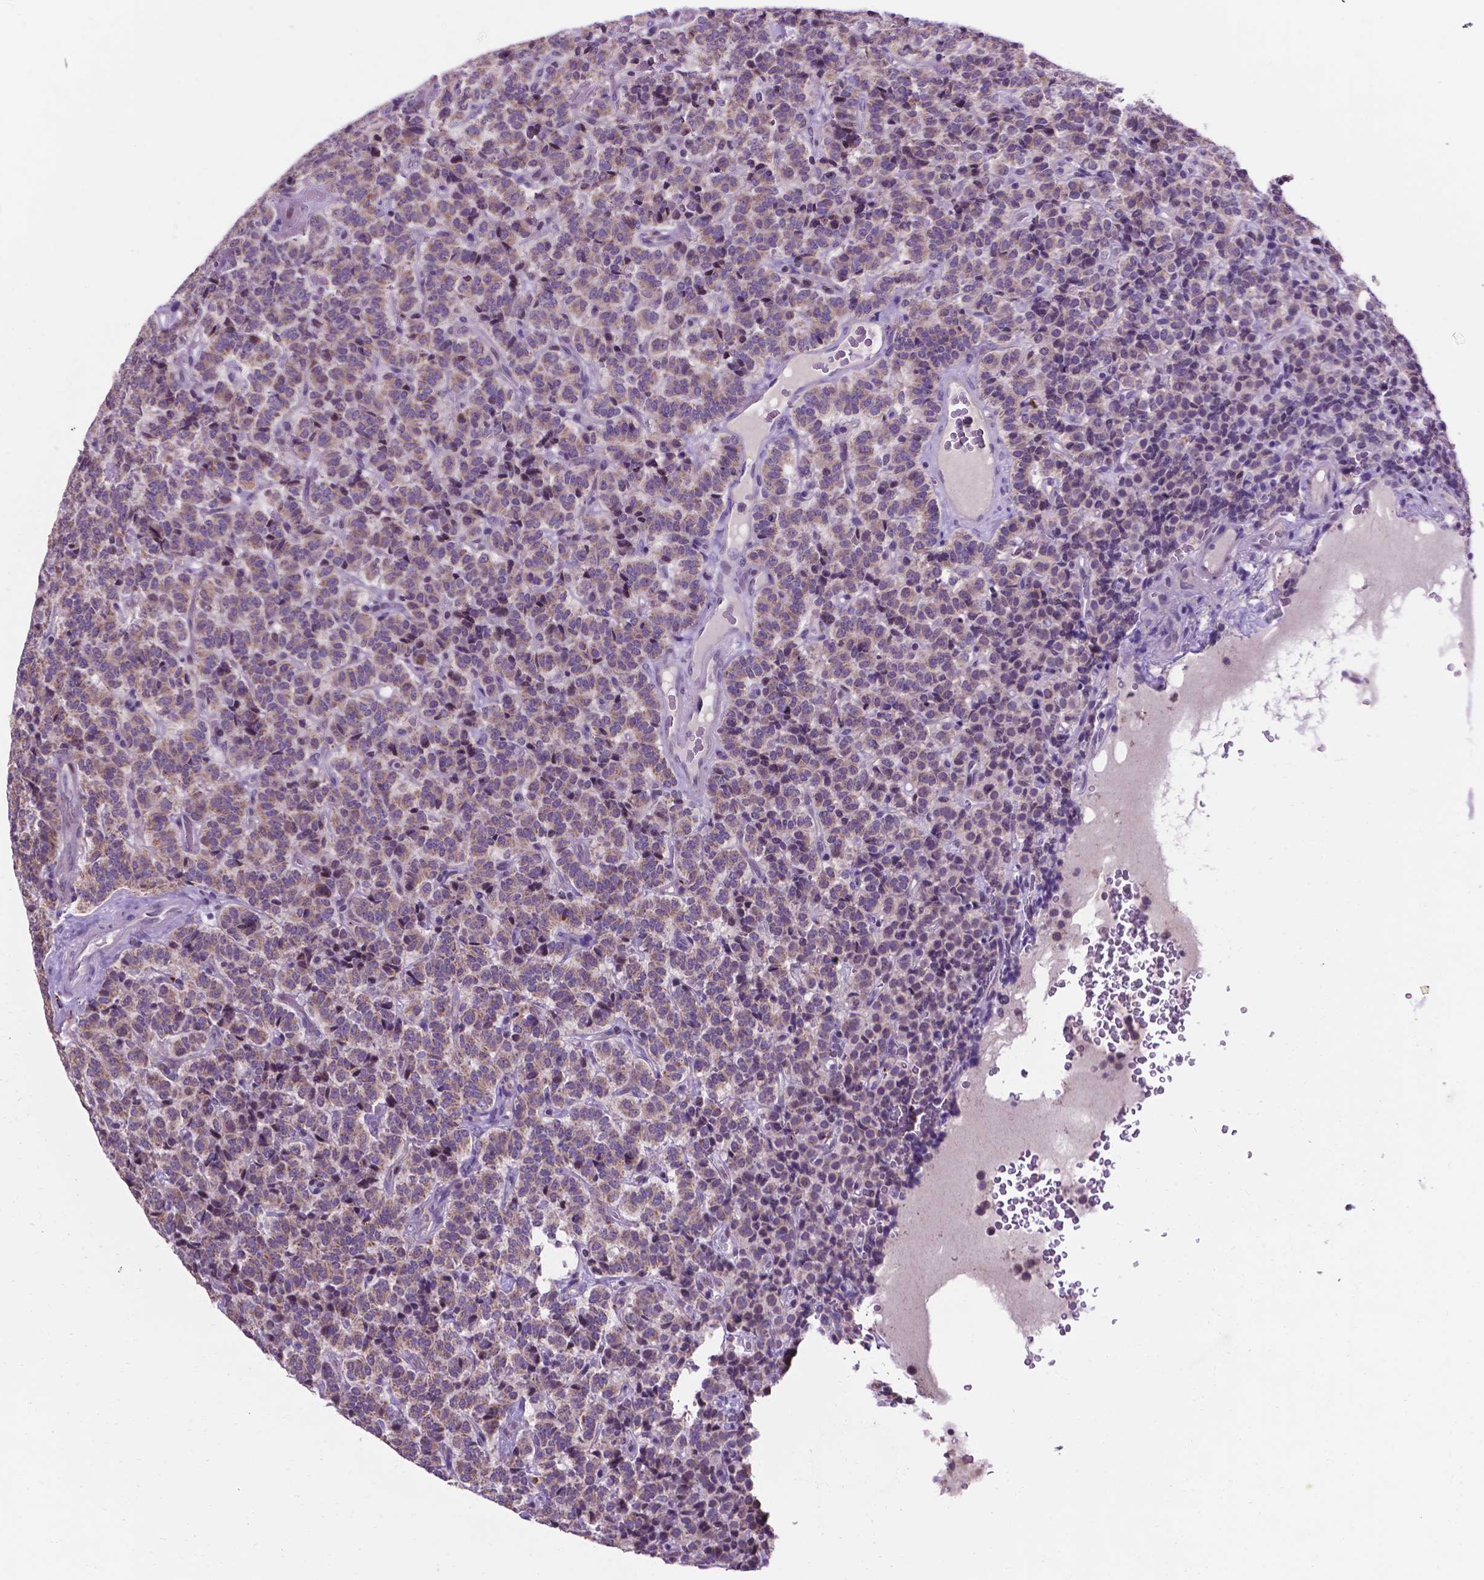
{"staining": {"intensity": "weak", "quantity": ">75%", "location": "cytoplasmic/membranous"}, "tissue": "carcinoid", "cell_type": "Tumor cells", "image_type": "cancer", "snomed": [{"axis": "morphology", "description": "Carcinoid, malignant, NOS"}, {"axis": "topography", "description": "Pancreas"}], "caption": "A brown stain highlights weak cytoplasmic/membranous staining of a protein in carcinoid (malignant) tumor cells. Ihc stains the protein in brown and the nuclei are stained blue.", "gene": "SMAD3", "patient": {"sex": "male", "age": 36}}